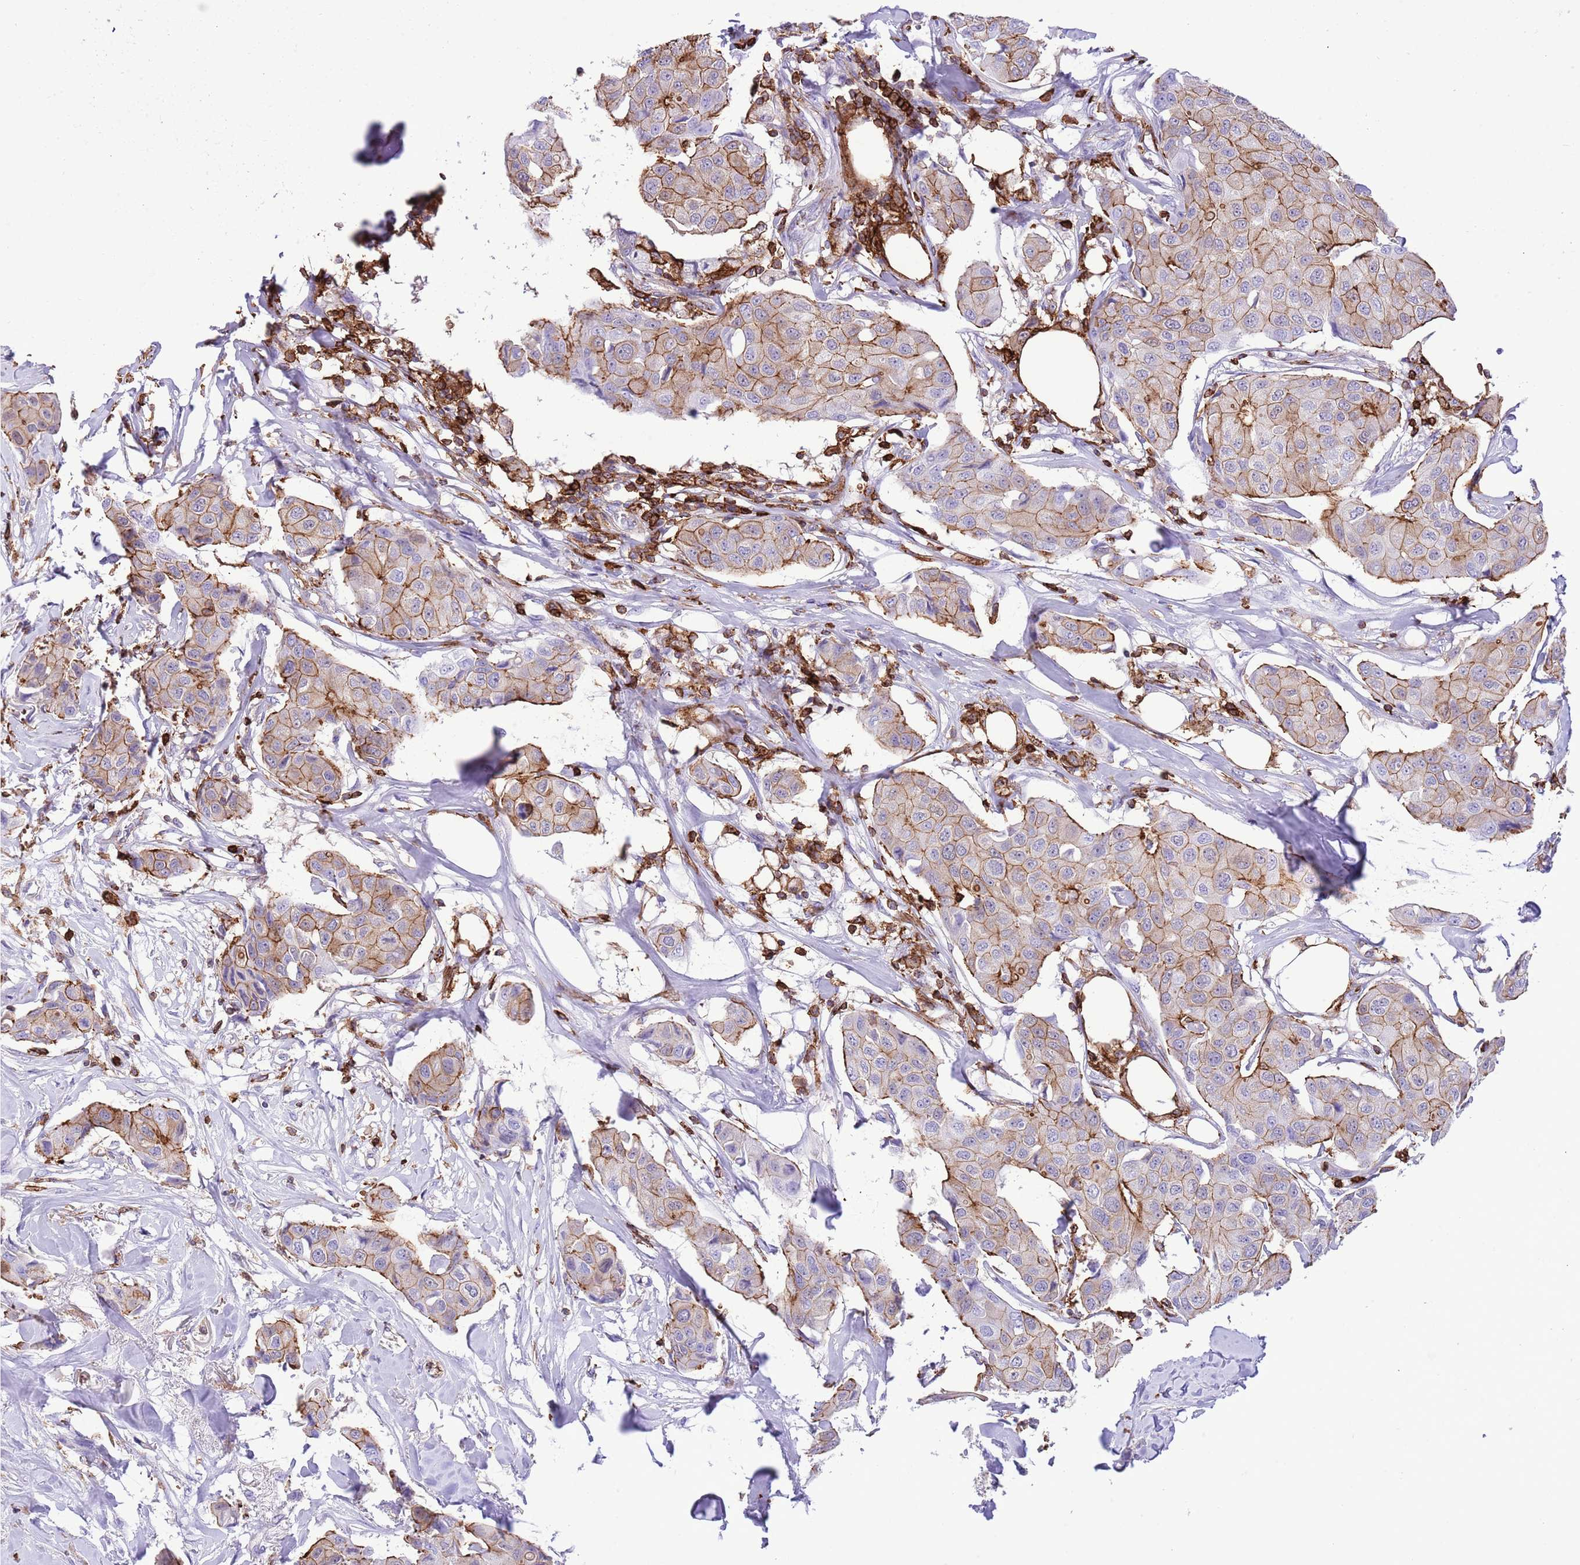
{"staining": {"intensity": "moderate", "quantity": "25%-75%", "location": "cytoplasmic/membranous"}, "tissue": "breast cancer", "cell_type": "Tumor cells", "image_type": "cancer", "snomed": [{"axis": "morphology", "description": "Duct carcinoma"}, {"axis": "topography", "description": "Breast"}], "caption": "A brown stain shows moderate cytoplasmic/membranous expression of a protein in breast cancer tumor cells.", "gene": "EFHD2", "patient": {"sex": "female", "age": 80}}